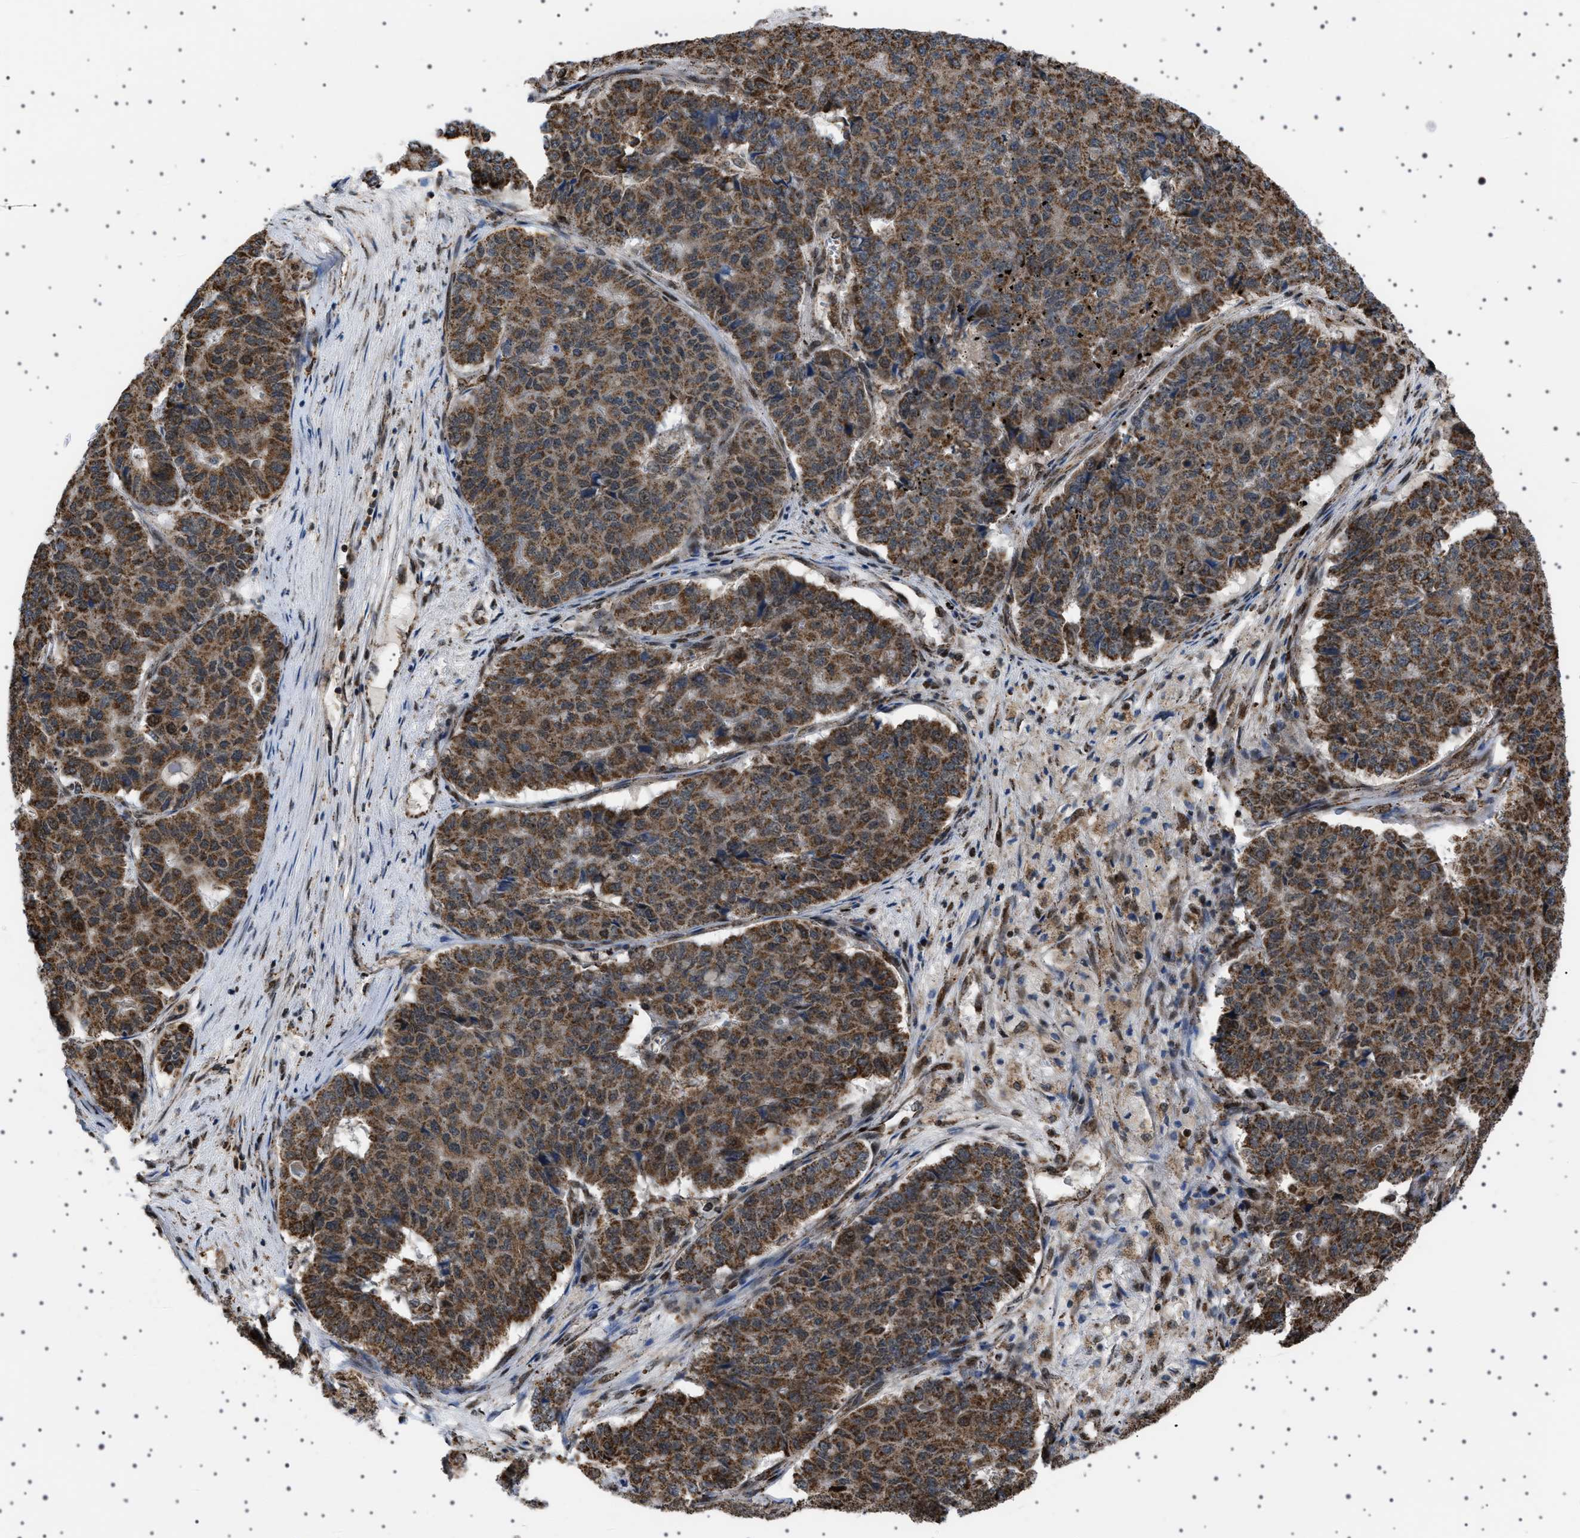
{"staining": {"intensity": "moderate", "quantity": ">75%", "location": "cytoplasmic/membranous"}, "tissue": "pancreatic cancer", "cell_type": "Tumor cells", "image_type": "cancer", "snomed": [{"axis": "morphology", "description": "Adenocarcinoma, NOS"}, {"axis": "topography", "description": "Pancreas"}], "caption": "A brown stain shows moderate cytoplasmic/membranous expression of a protein in human adenocarcinoma (pancreatic) tumor cells.", "gene": "MELK", "patient": {"sex": "male", "age": 50}}